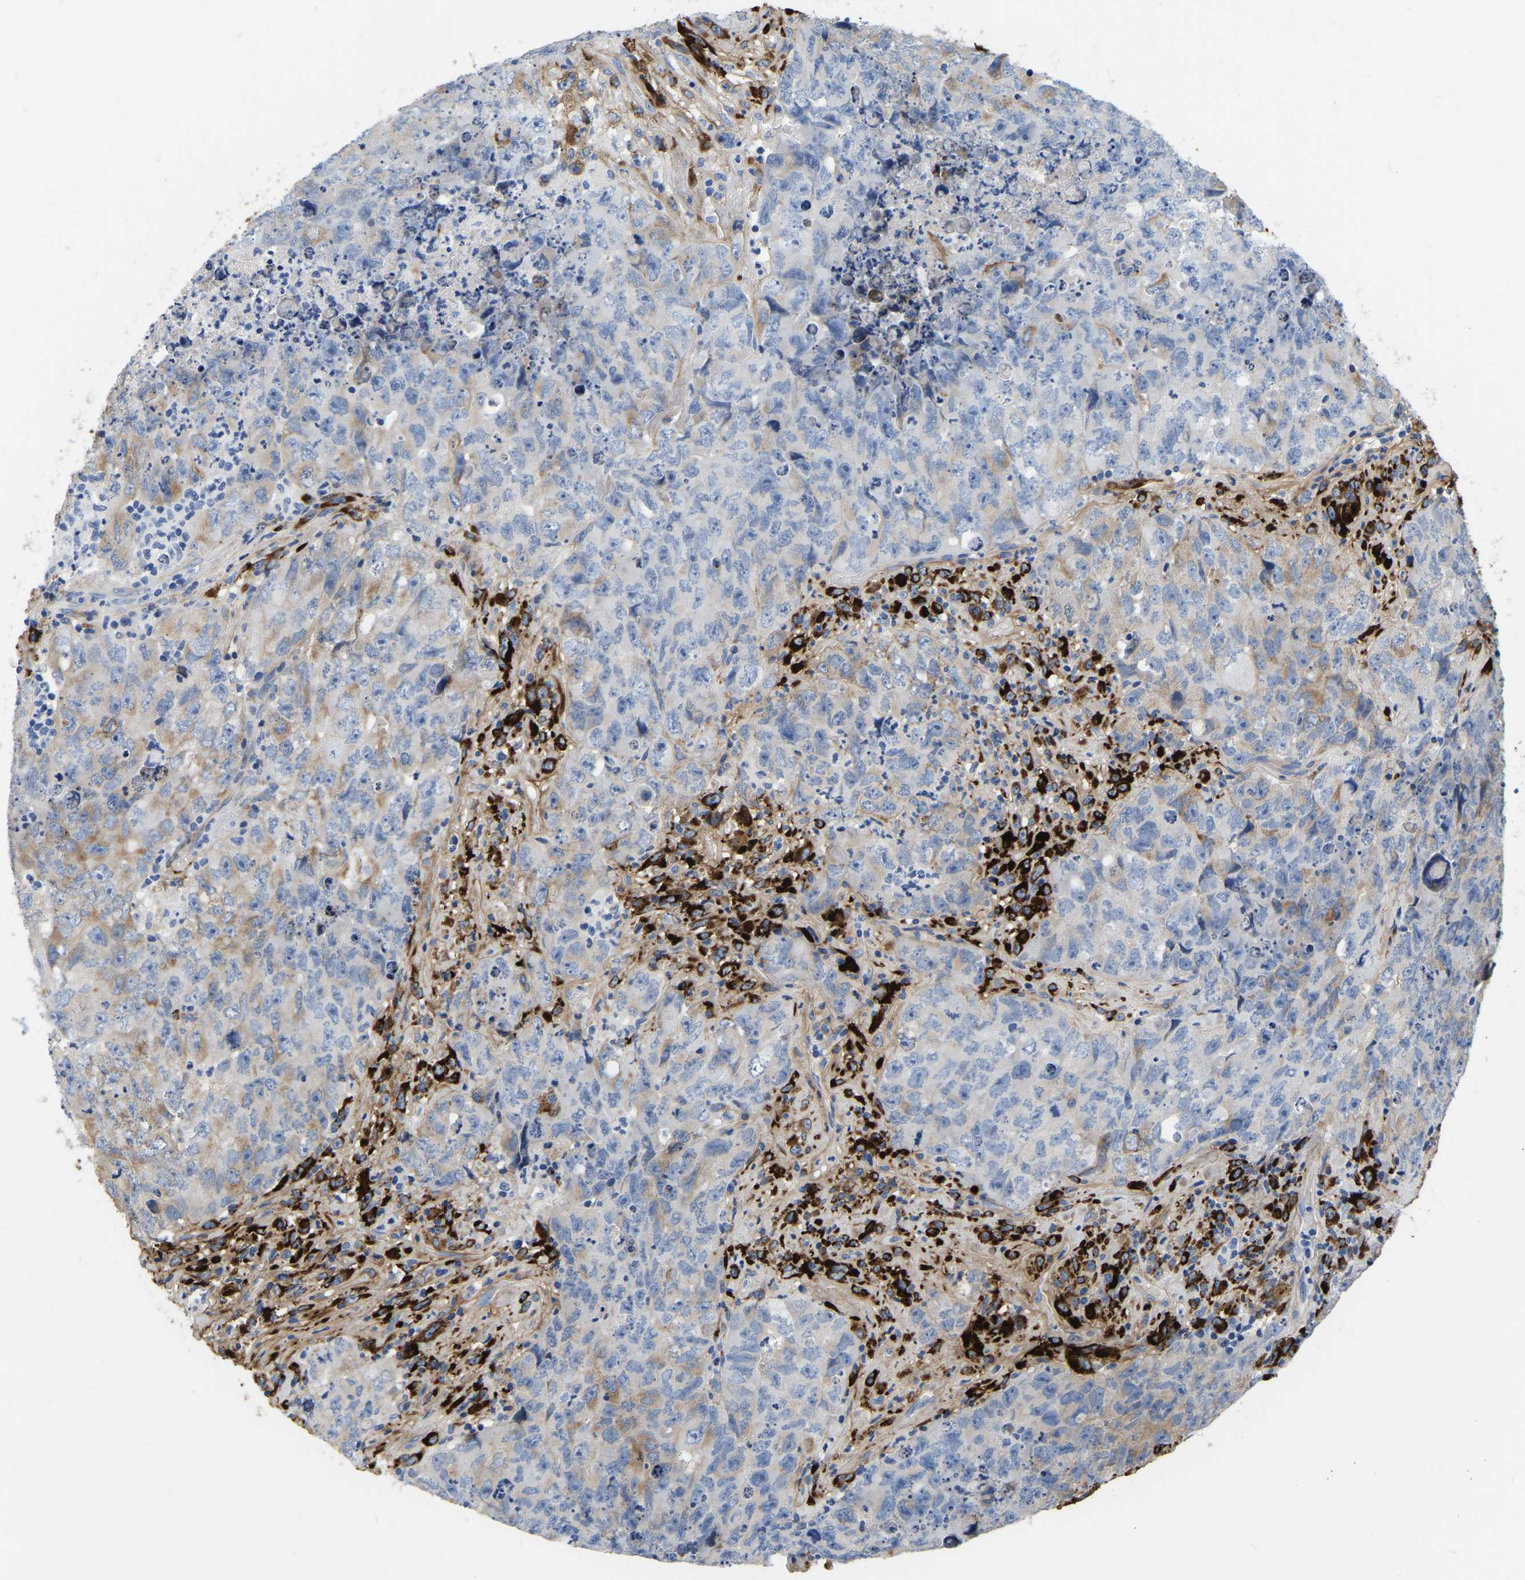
{"staining": {"intensity": "negative", "quantity": "none", "location": "none"}, "tissue": "testis cancer", "cell_type": "Tumor cells", "image_type": "cancer", "snomed": [{"axis": "morphology", "description": "Carcinoma, Embryonal, NOS"}, {"axis": "topography", "description": "Testis"}], "caption": "Protein analysis of testis cancer (embryonal carcinoma) displays no significant positivity in tumor cells.", "gene": "COL6A1", "patient": {"sex": "male", "age": 32}}